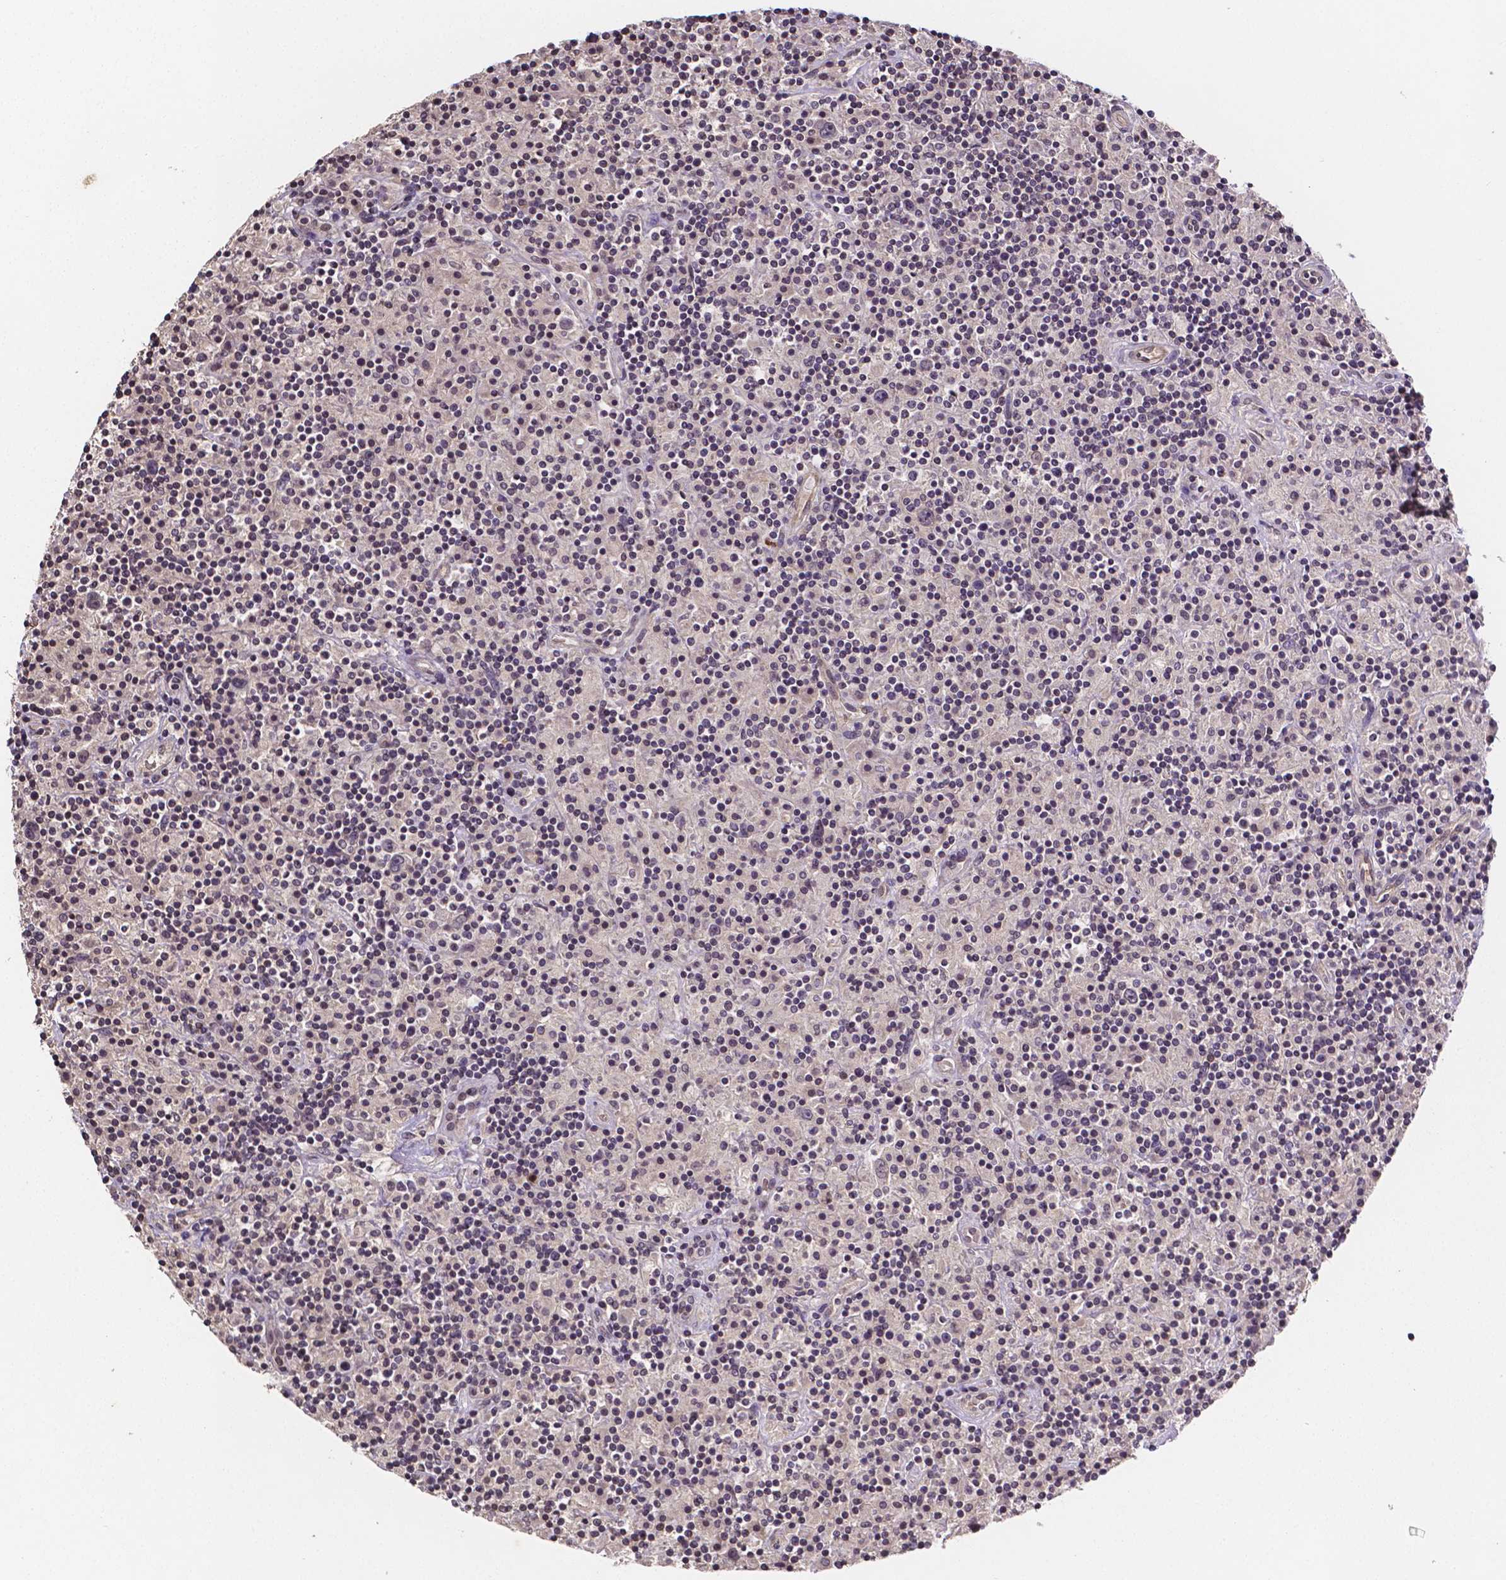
{"staining": {"intensity": "negative", "quantity": "none", "location": "none"}, "tissue": "lymphoma", "cell_type": "Tumor cells", "image_type": "cancer", "snomed": [{"axis": "morphology", "description": "Hodgkin's disease, NOS"}, {"axis": "topography", "description": "Lymph node"}], "caption": "An image of Hodgkin's disease stained for a protein demonstrates no brown staining in tumor cells.", "gene": "NRGN", "patient": {"sex": "male", "age": 70}}